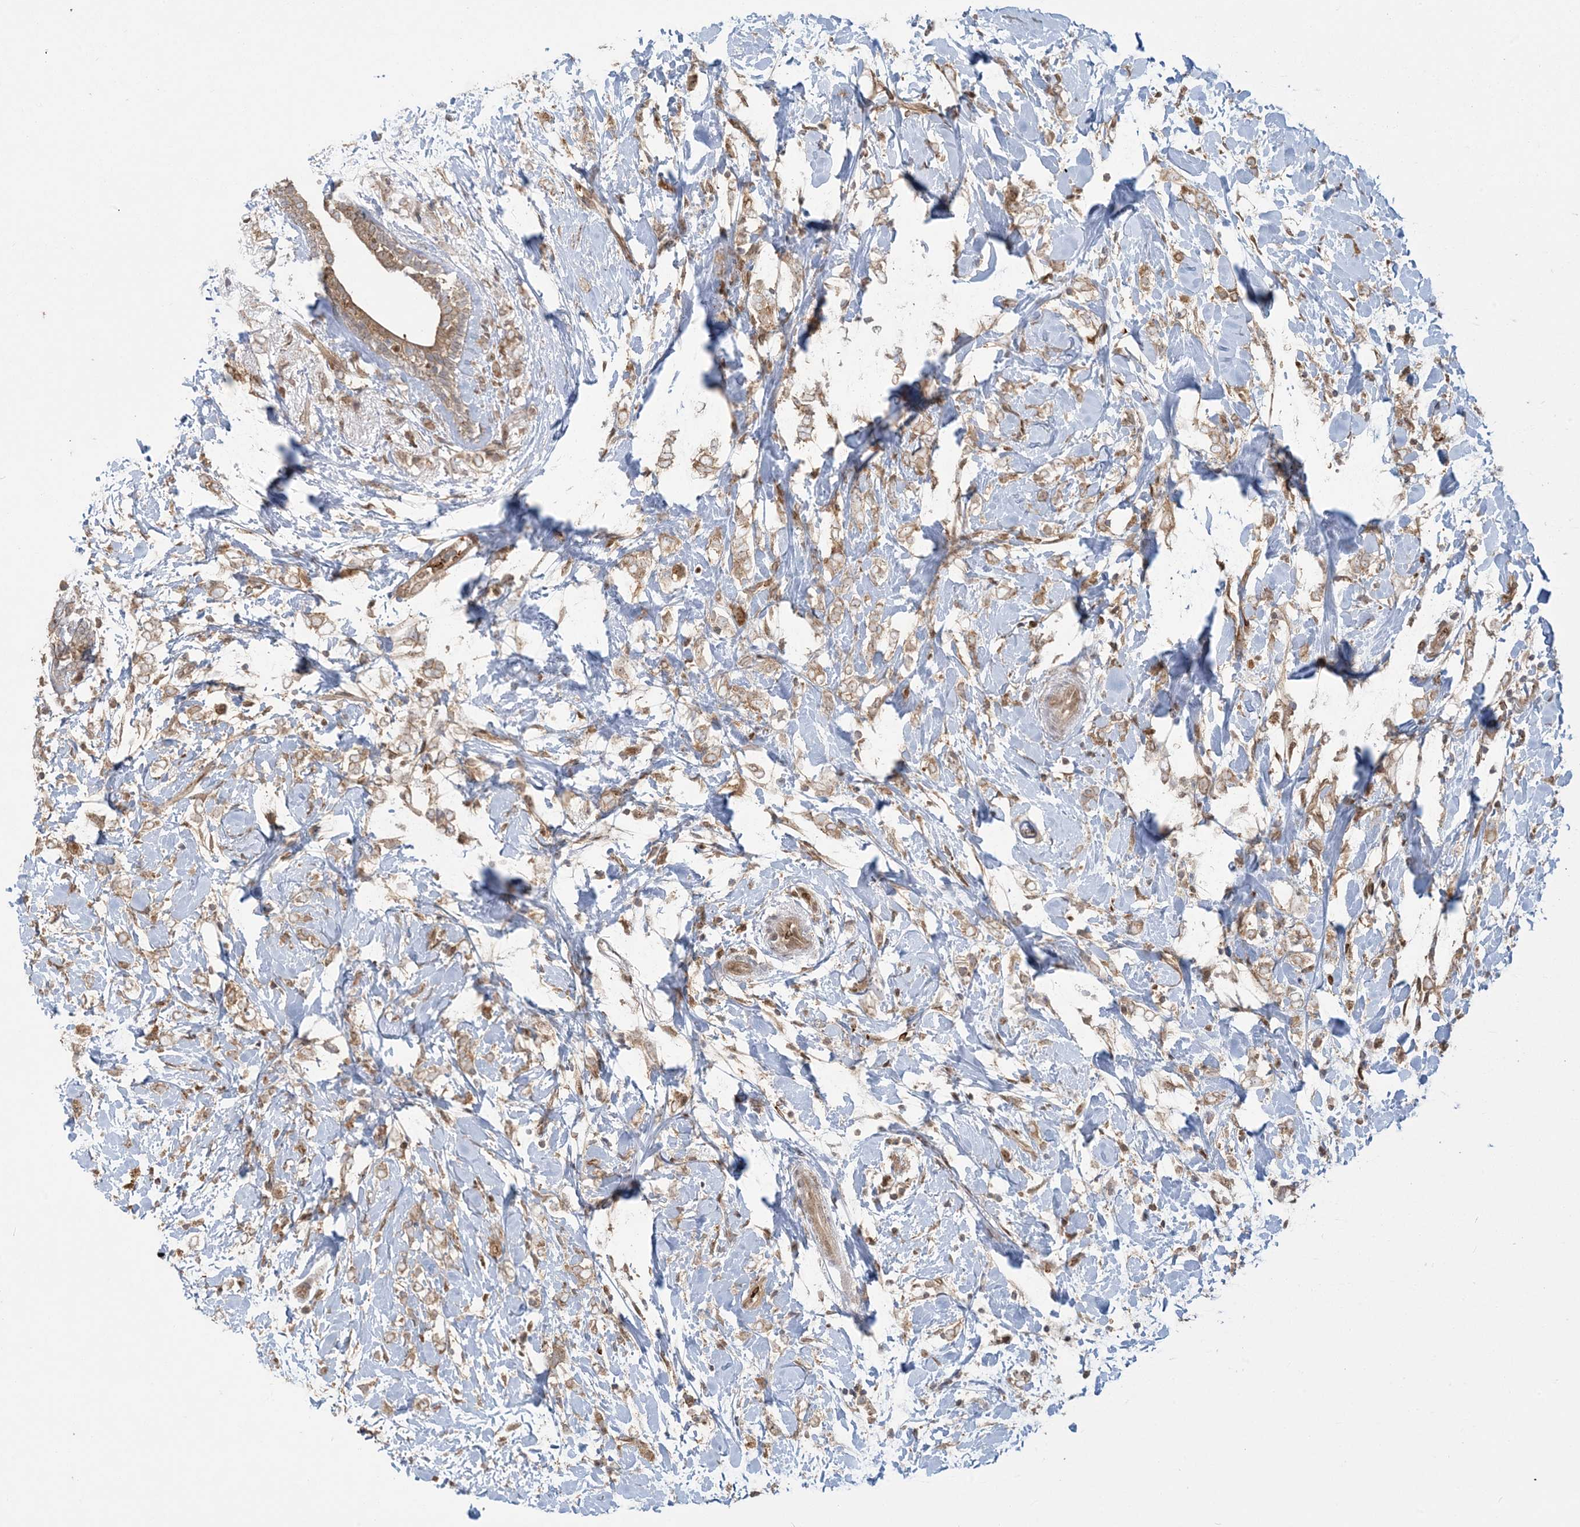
{"staining": {"intensity": "weak", "quantity": ">75%", "location": "cytoplasmic/membranous"}, "tissue": "breast cancer", "cell_type": "Tumor cells", "image_type": "cancer", "snomed": [{"axis": "morphology", "description": "Normal tissue, NOS"}, {"axis": "morphology", "description": "Lobular carcinoma"}, {"axis": "topography", "description": "Breast"}], "caption": "Breast cancer (lobular carcinoma) stained with immunohistochemistry (IHC) shows weak cytoplasmic/membranous staining in about >75% of tumor cells. The protein of interest is stained brown, and the nuclei are stained in blue (DAB IHC with brightfield microscopy, high magnification).", "gene": "ABCF3", "patient": {"sex": "female", "age": 47}}